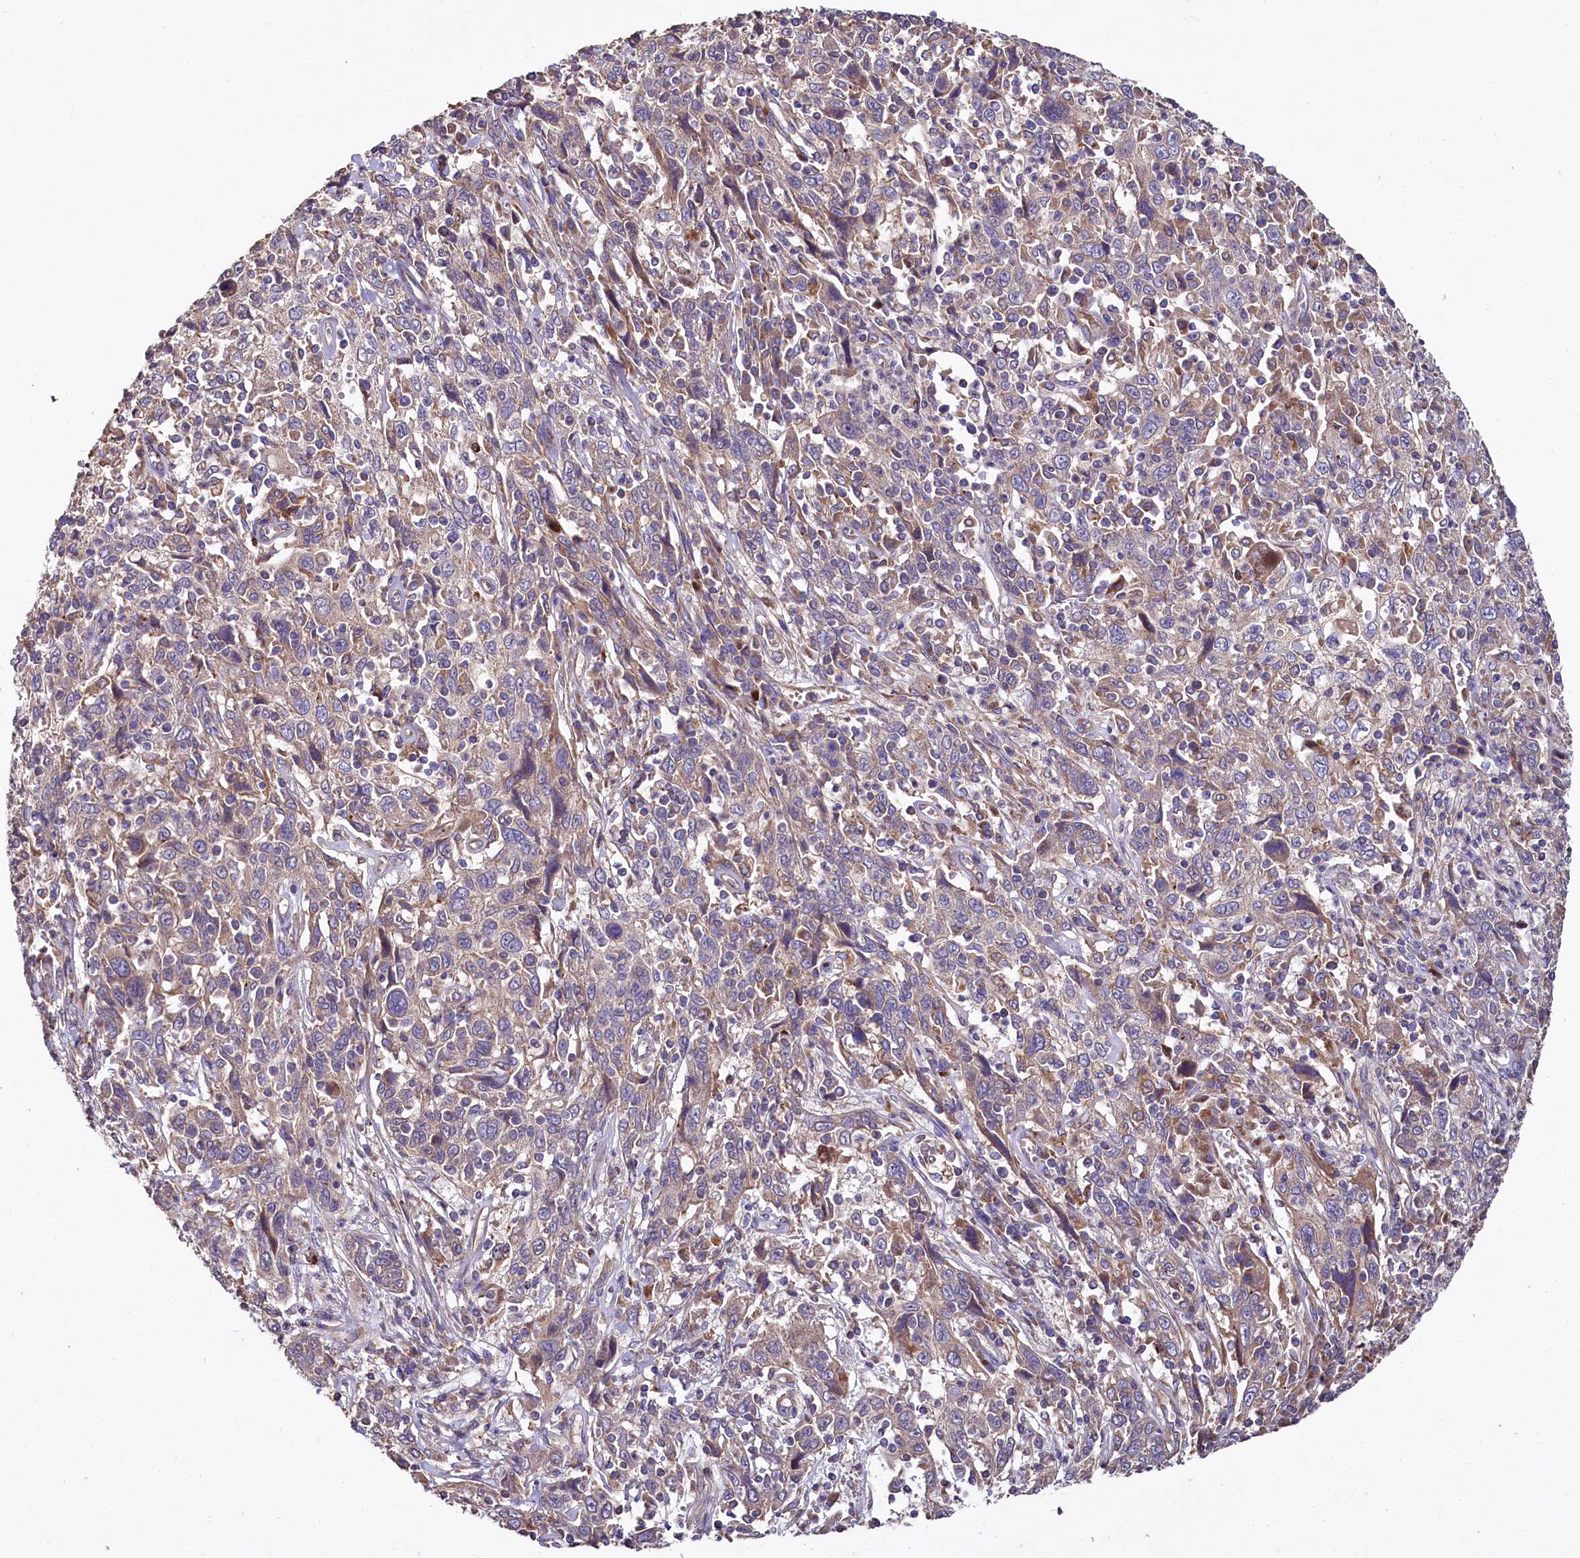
{"staining": {"intensity": "weak", "quantity": "25%-75%", "location": "cytoplasmic/membranous"}, "tissue": "cervical cancer", "cell_type": "Tumor cells", "image_type": "cancer", "snomed": [{"axis": "morphology", "description": "Squamous cell carcinoma, NOS"}, {"axis": "topography", "description": "Cervix"}], "caption": "About 25%-75% of tumor cells in human cervical cancer (squamous cell carcinoma) reveal weak cytoplasmic/membranous protein positivity as visualized by brown immunohistochemical staining.", "gene": "SPRYD3", "patient": {"sex": "female", "age": 46}}